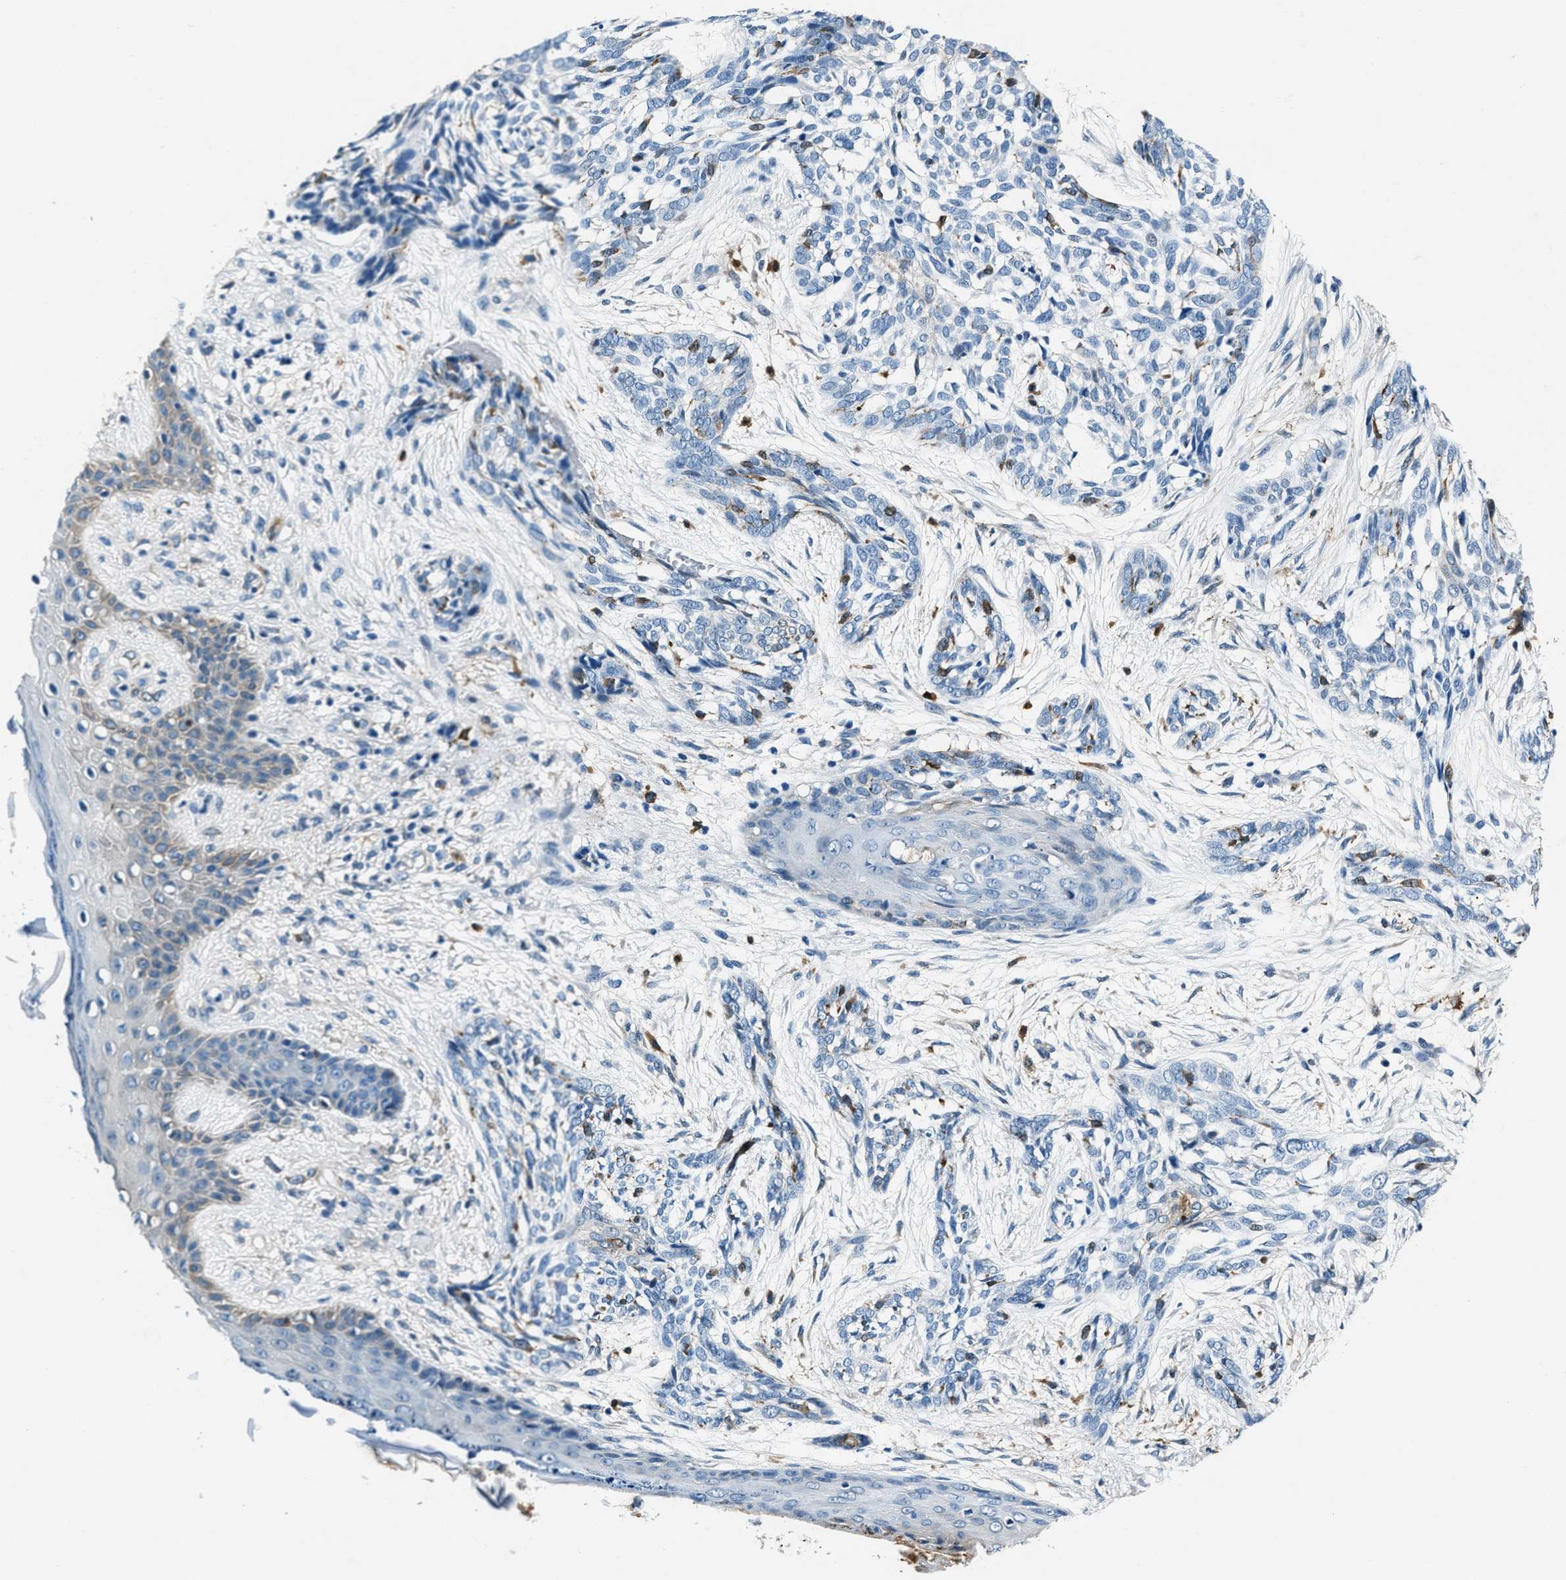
{"staining": {"intensity": "negative", "quantity": "none", "location": "none"}, "tissue": "skin cancer", "cell_type": "Tumor cells", "image_type": "cancer", "snomed": [{"axis": "morphology", "description": "Basal cell carcinoma"}, {"axis": "topography", "description": "Skin"}], "caption": "Tumor cells show no significant protein positivity in skin cancer (basal cell carcinoma).", "gene": "PTPDC1", "patient": {"sex": "female", "age": 88}}